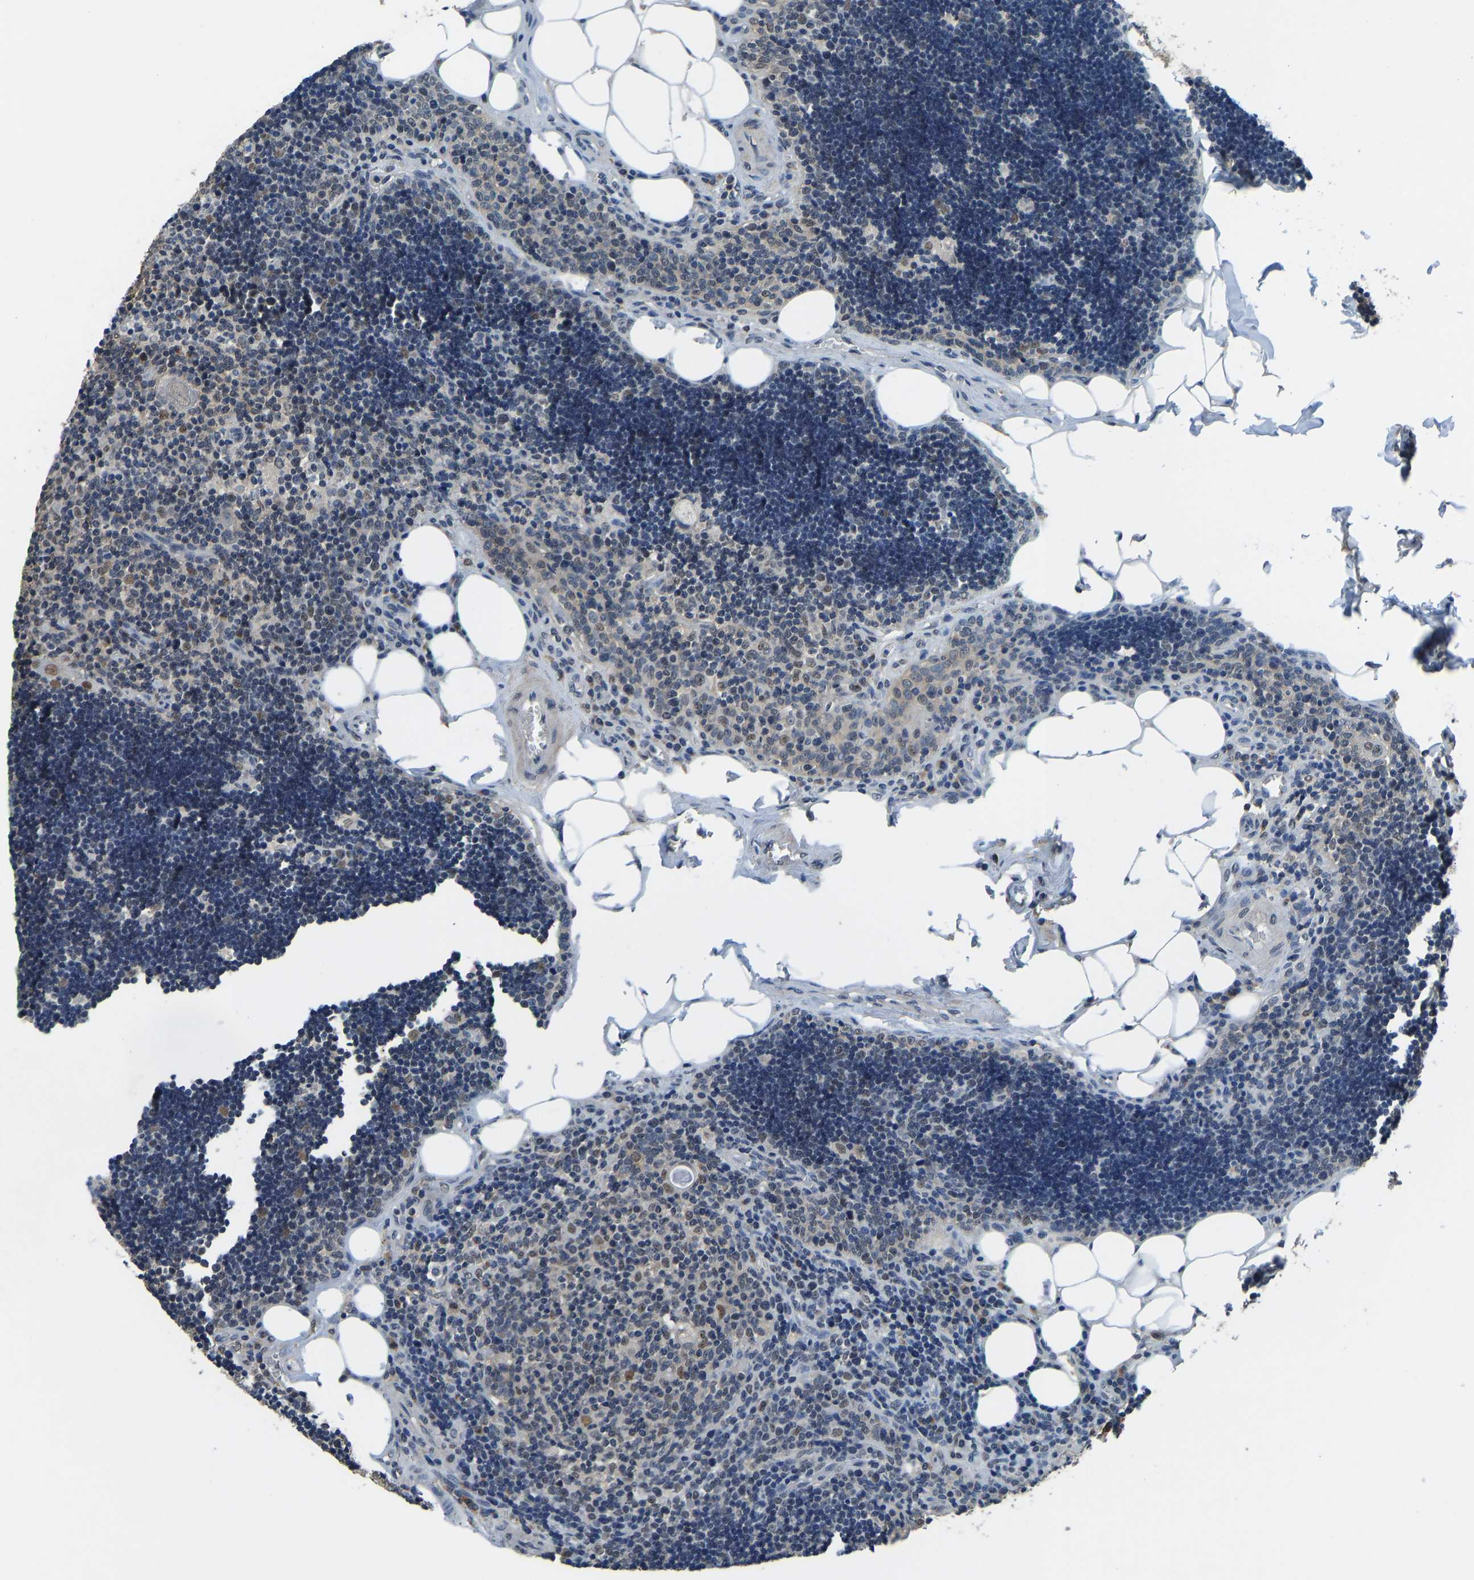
{"staining": {"intensity": "weak", "quantity": "25%-75%", "location": "nuclear"}, "tissue": "lymph node", "cell_type": "Germinal center cells", "image_type": "normal", "snomed": [{"axis": "morphology", "description": "Normal tissue, NOS"}, {"axis": "topography", "description": "Lymph node"}], "caption": "A micrograph of lymph node stained for a protein demonstrates weak nuclear brown staining in germinal center cells.", "gene": "TOX4", "patient": {"sex": "male", "age": 33}}